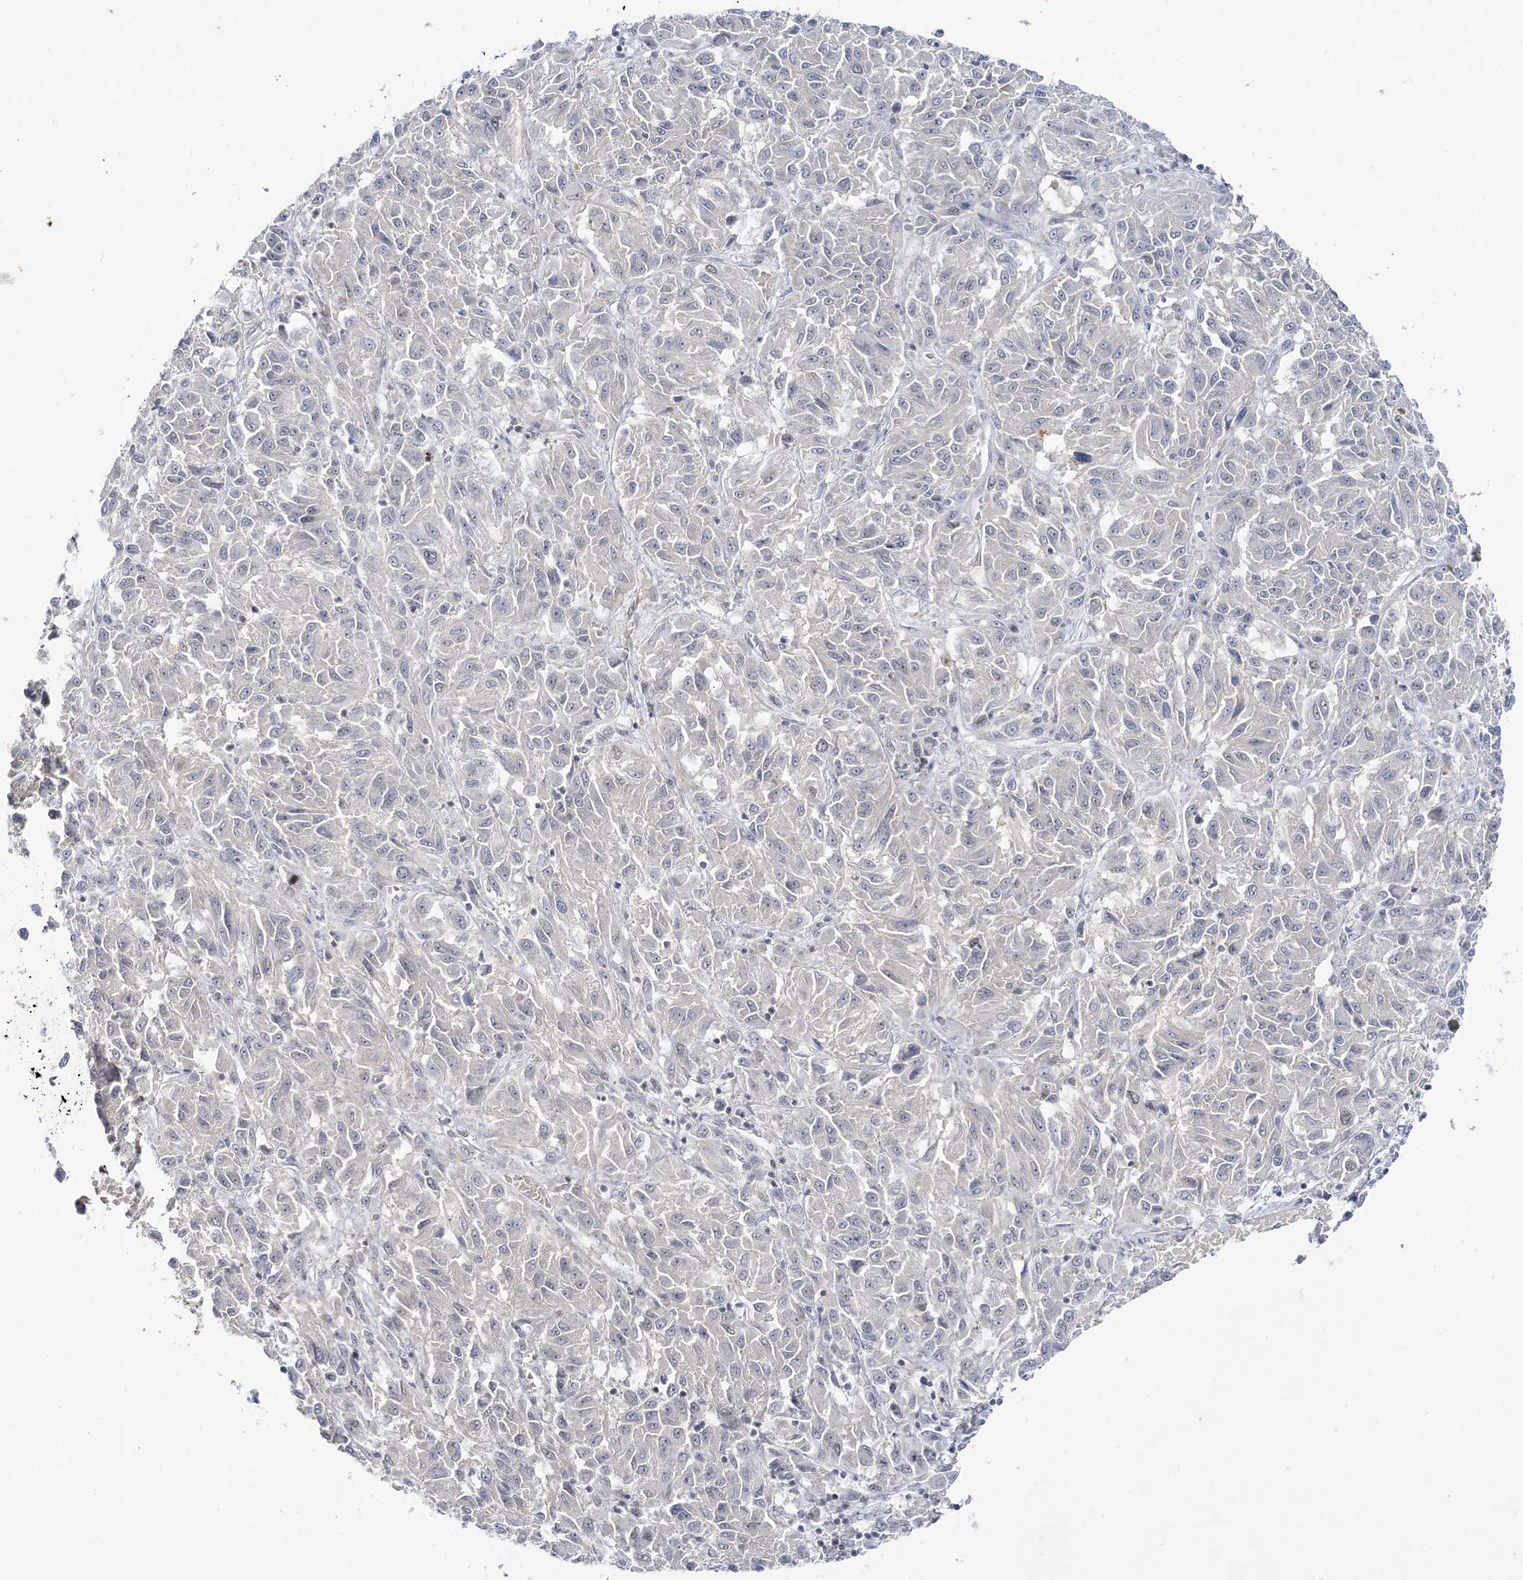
{"staining": {"intensity": "negative", "quantity": "none", "location": "none"}, "tissue": "melanoma", "cell_type": "Tumor cells", "image_type": "cancer", "snomed": [{"axis": "morphology", "description": "Malignant melanoma, Metastatic site"}, {"axis": "topography", "description": "Lung"}], "caption": "Human malignant melanoma (metastatic site) stained for a protein using immunohistochemistry (IHC) shows no expression in tumor cells.", "gene": "LEXM", "patient": {"sex": "male", "age": 64}}